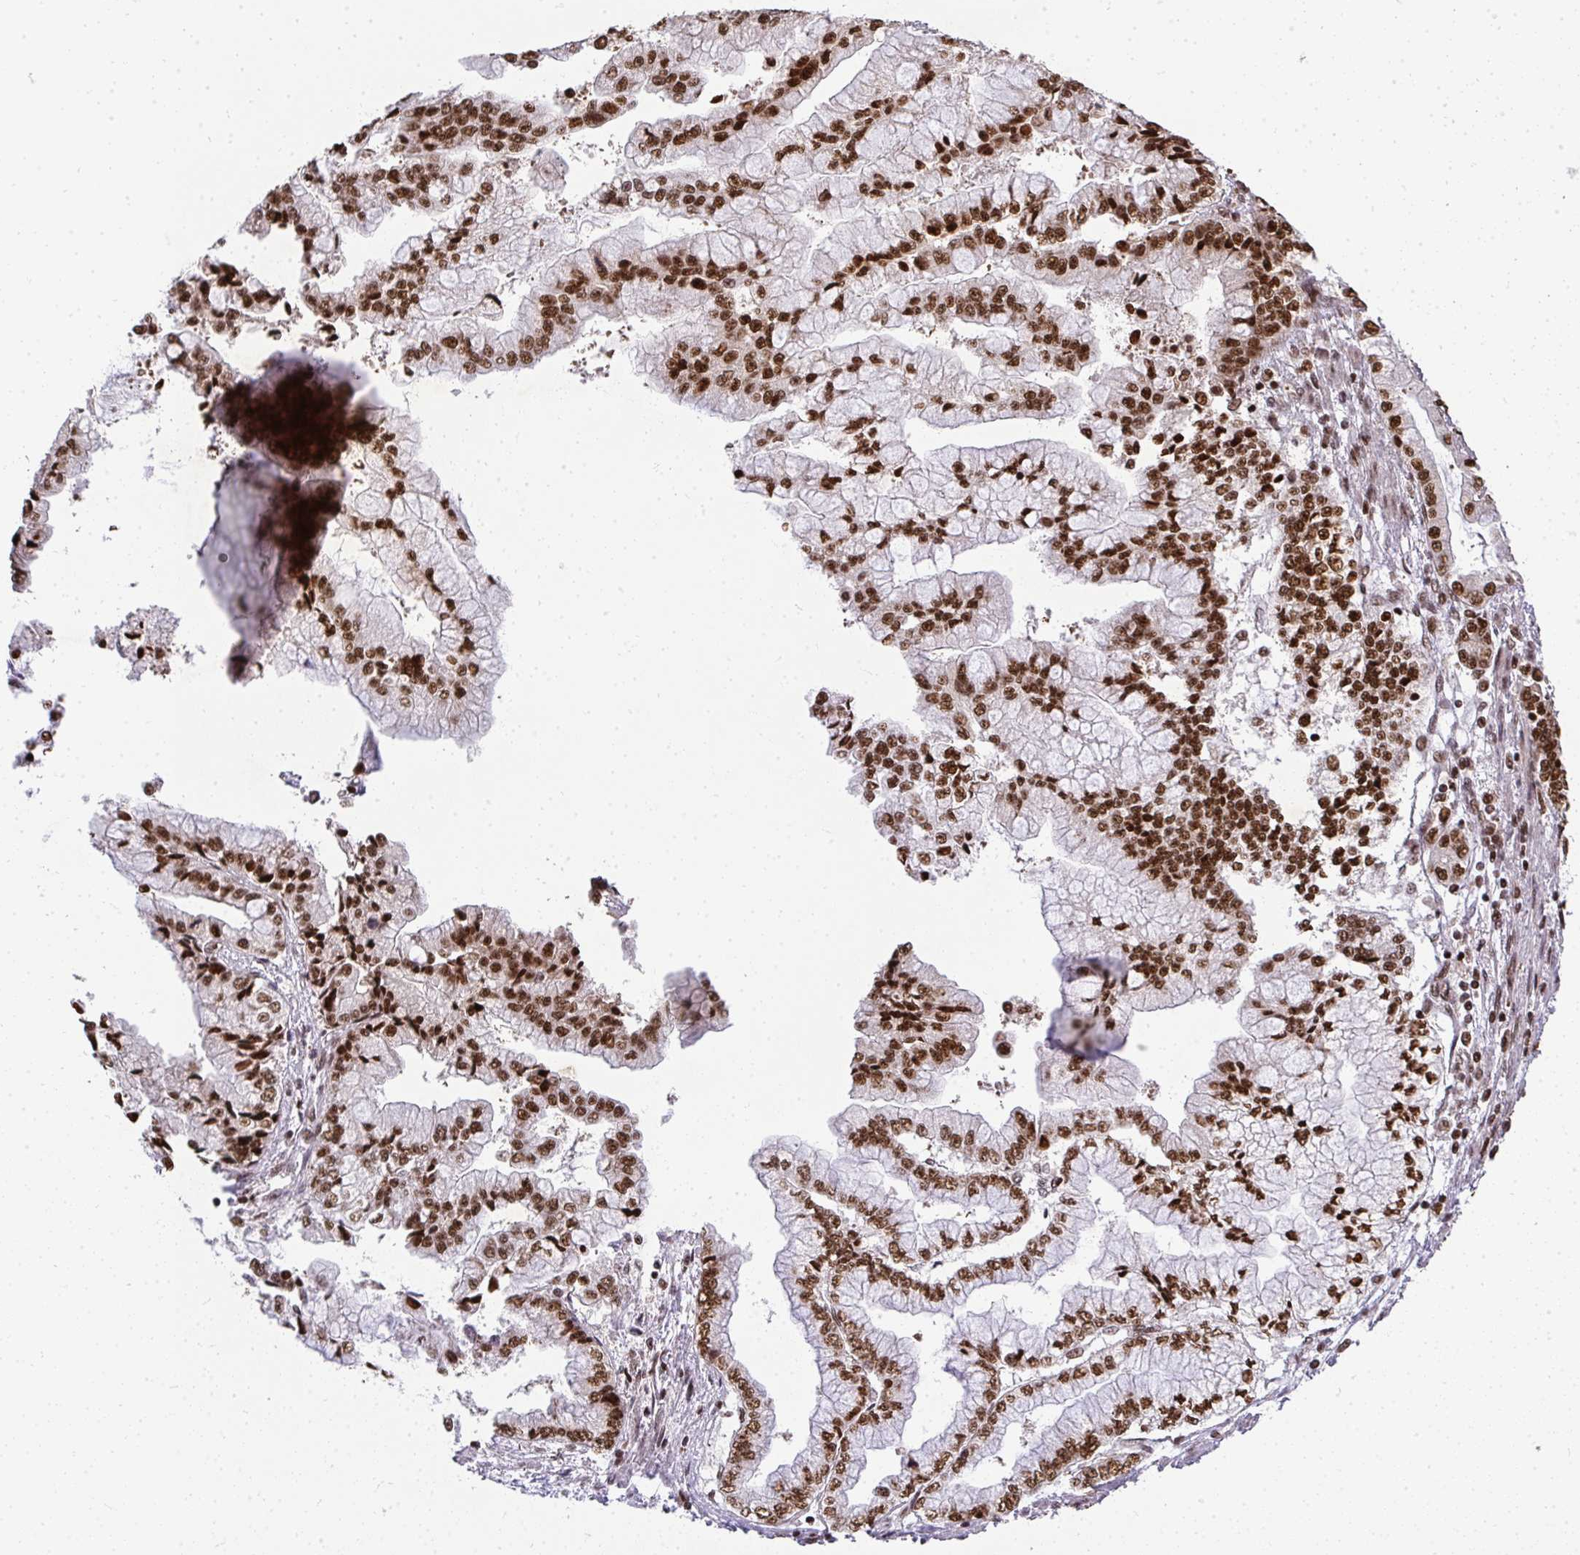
{"staining": {"intensity": "strong", "quantity": ">75%", "location": "nuclear"}, "tissue": "stomach cancer", "cell_type": "Tumor cells", "image_type": "cancer", "snomed": [{"axis": "morphology", "description": "Adenocarcinoma, NOS"}, {"axis": "topography", "description": "Stomach, upper"}], "caption": "DAB immunohistochemical staining of human stomach adenocarcinoma exhibits strong nuclear protein positivity in about >75% of tumor cells.", "gene": "U2AF1", "patient": {"sex": "female", "age": 74}}